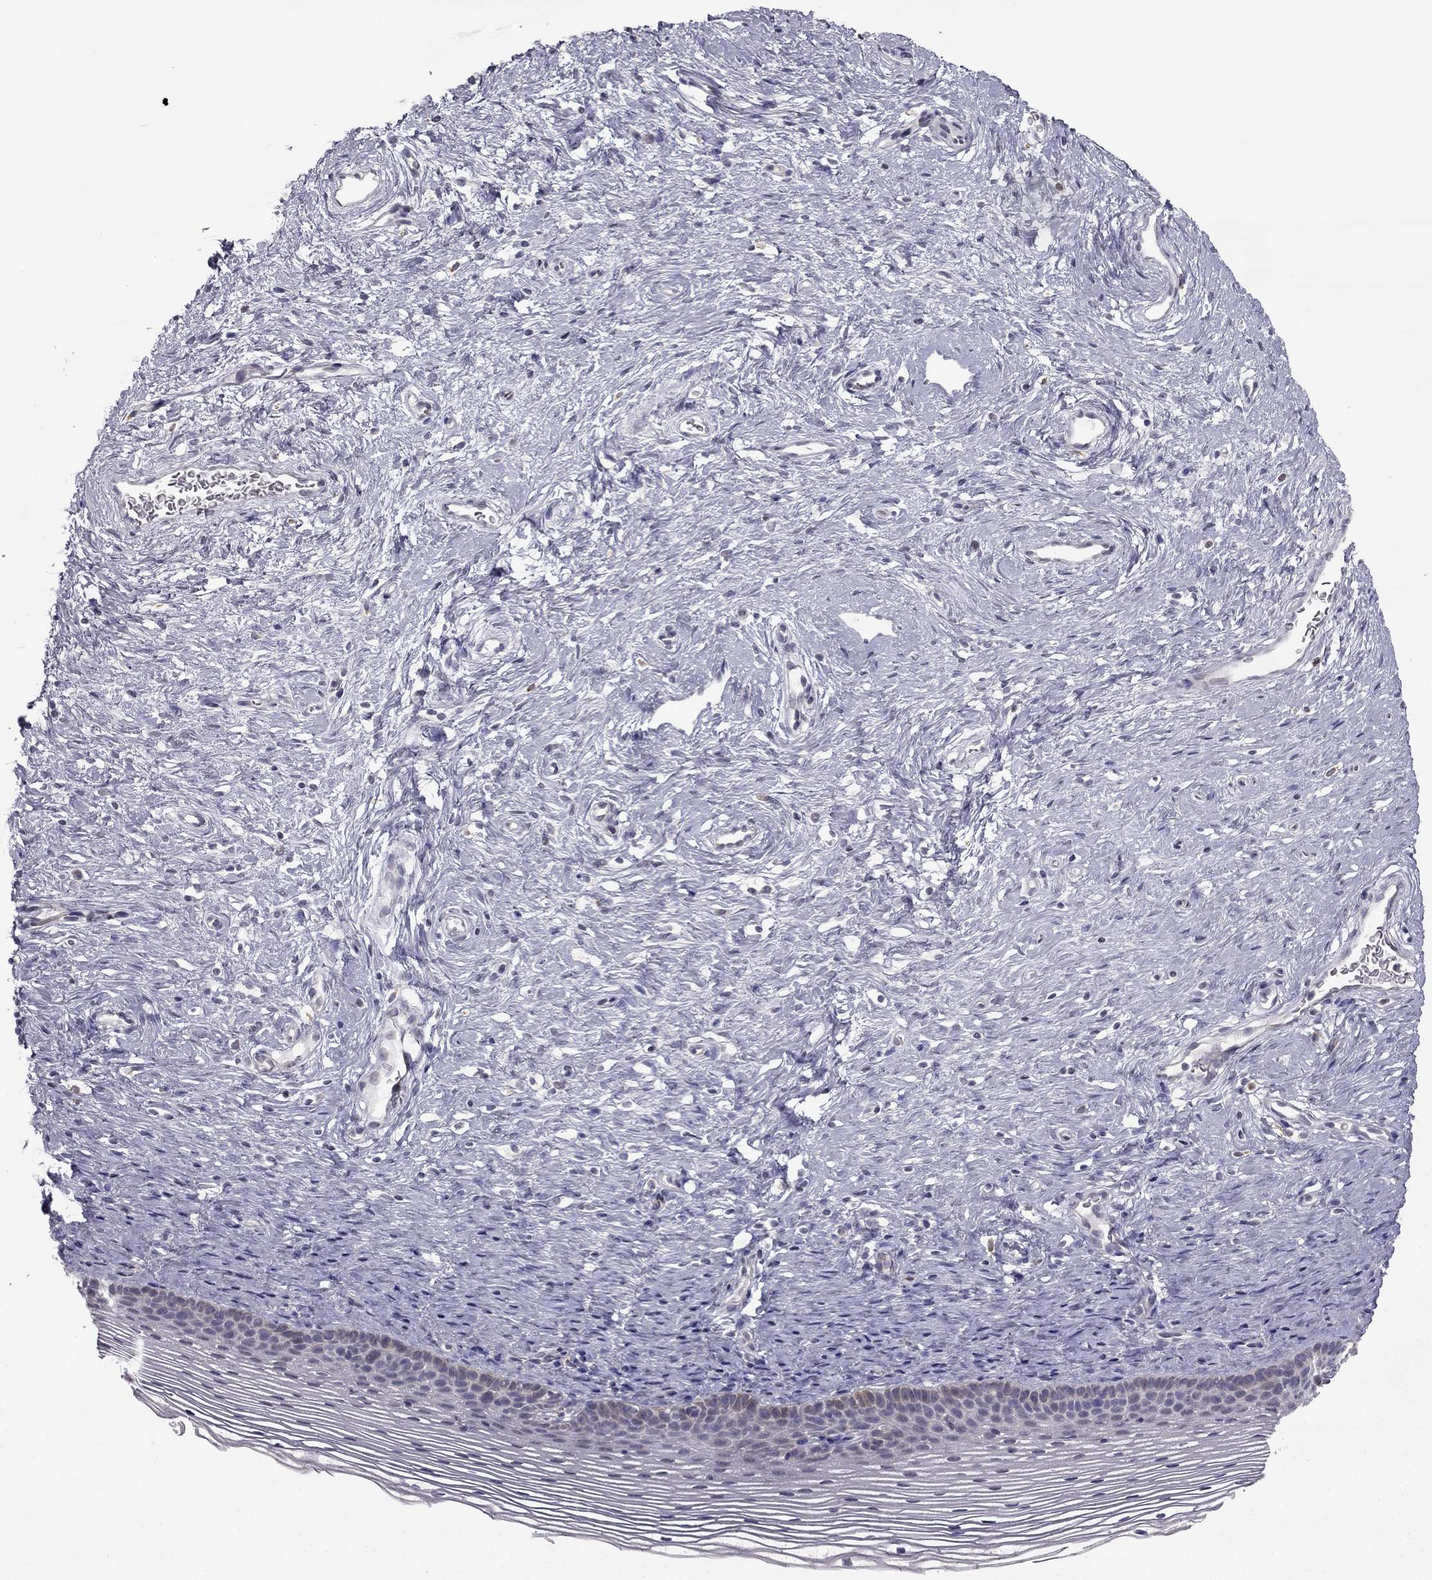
{"staining": {"intensity": "moderate", "quantity": "<25%", "location": "cytoplasmic/membranous"}, "tissue": "cervix", "cell_type": "Glandular cells", "image_type": "normal", "snomed": [{"axis": "morphology", "description": "Normal tissue, NOS"}, {"axis": "topography", "description": "Cervix"}], "caption": "Benign cervix was stained to show a protein in brown. There is low levels of moderate cytoplasmic/membranous staining in approximately <25% of glandular cells.", "gene": "C5orf49", "patient": {"sex": "female", "age": 39}}